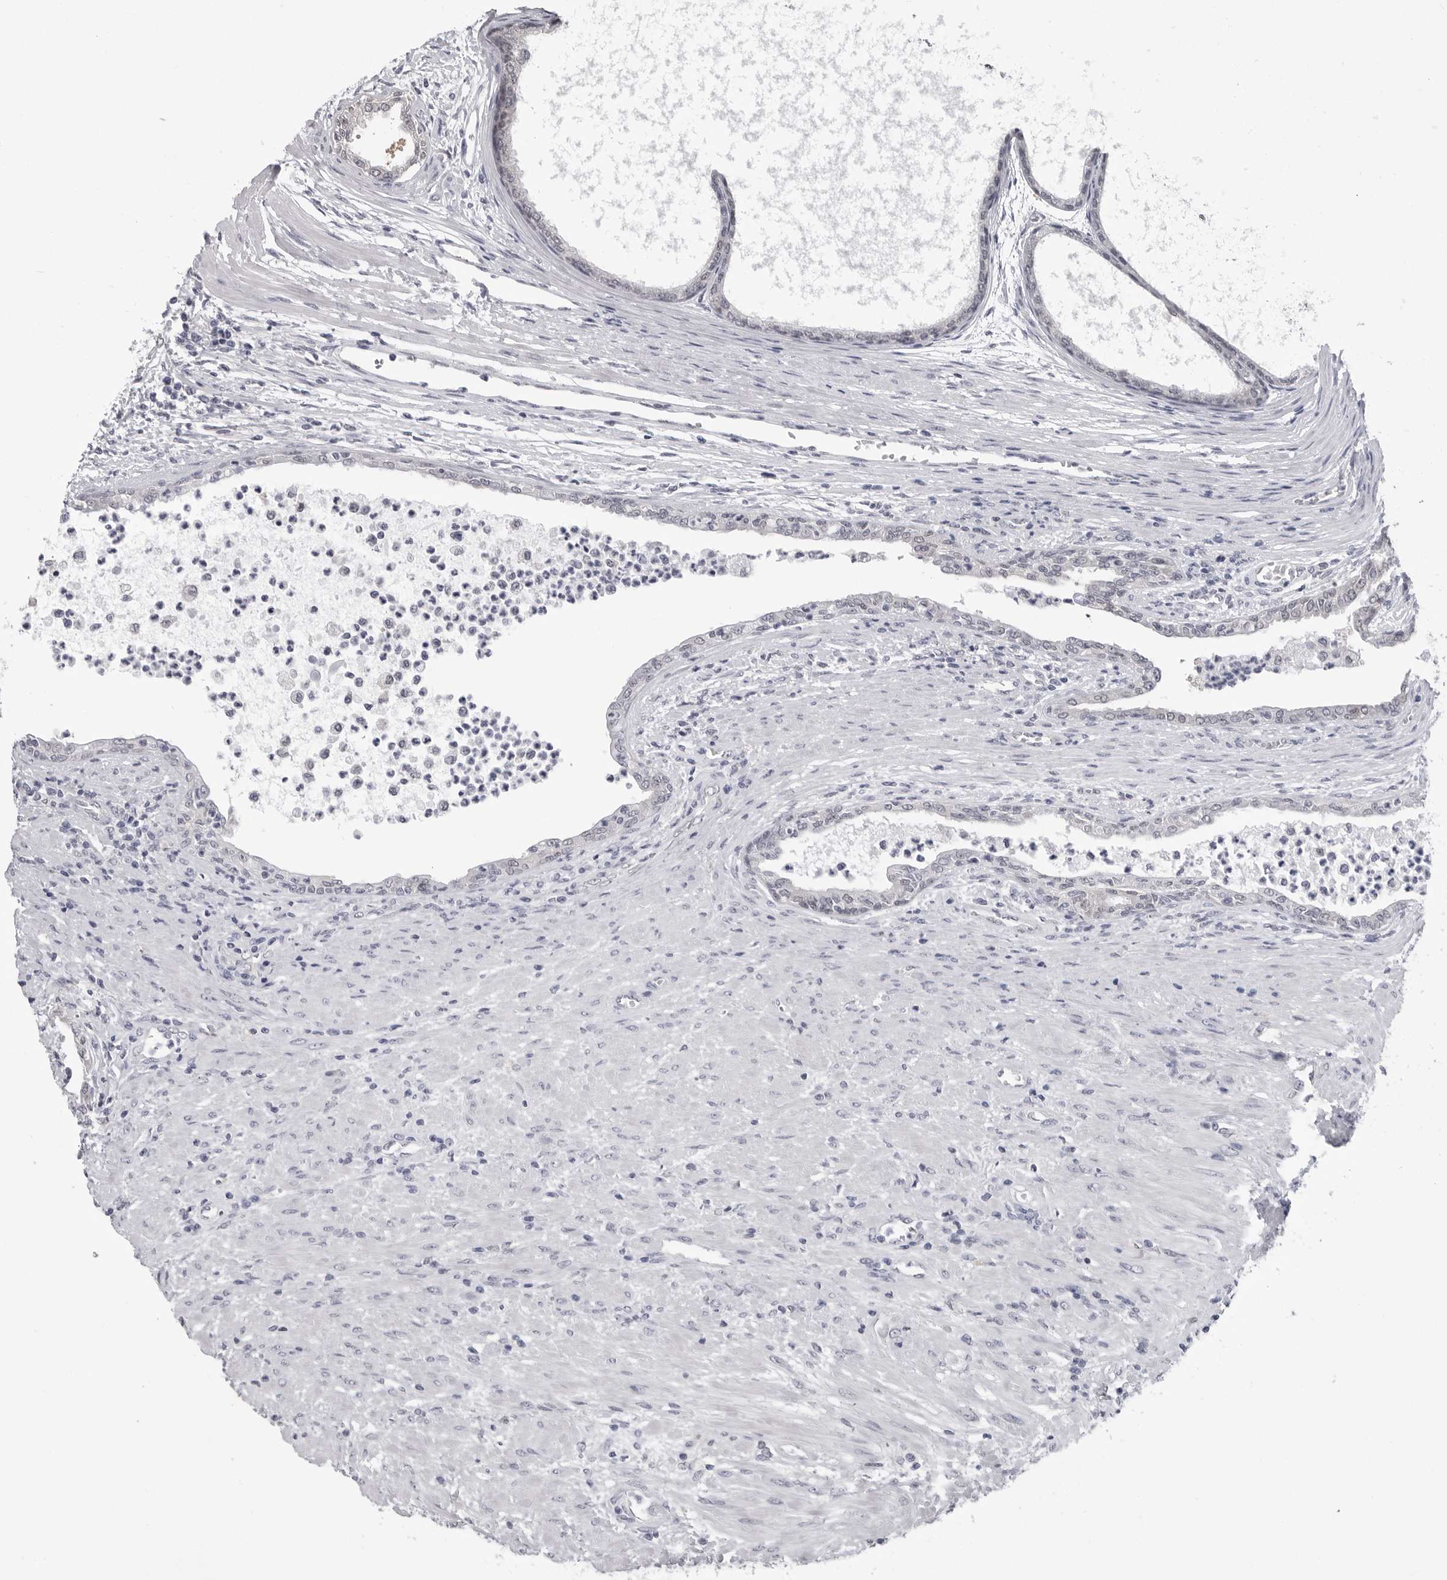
{"staining": {"intensity": "negative", "quantity": "none", "location": "none"}, "tissue": "prostate cancer", "cell_type": "Tumor cells", "image_type": "cancer", "snomed": [{"axis": "morphology", "description": "Normal tissue, NOS"}, {"axis": "morphology", "description": "Adenocarcinoma, Low grade"}, {"axis": "topography", "description": "Prostate"}, {"axis": "topography", "description": "Peripheral nerve tissue"}], "caption": "Tumor cells show no significant staining in prostate cancer (low-grade adenocarcinoma).", "gene": "PNPO", "patient": {"sex": "male", "age": 71}}